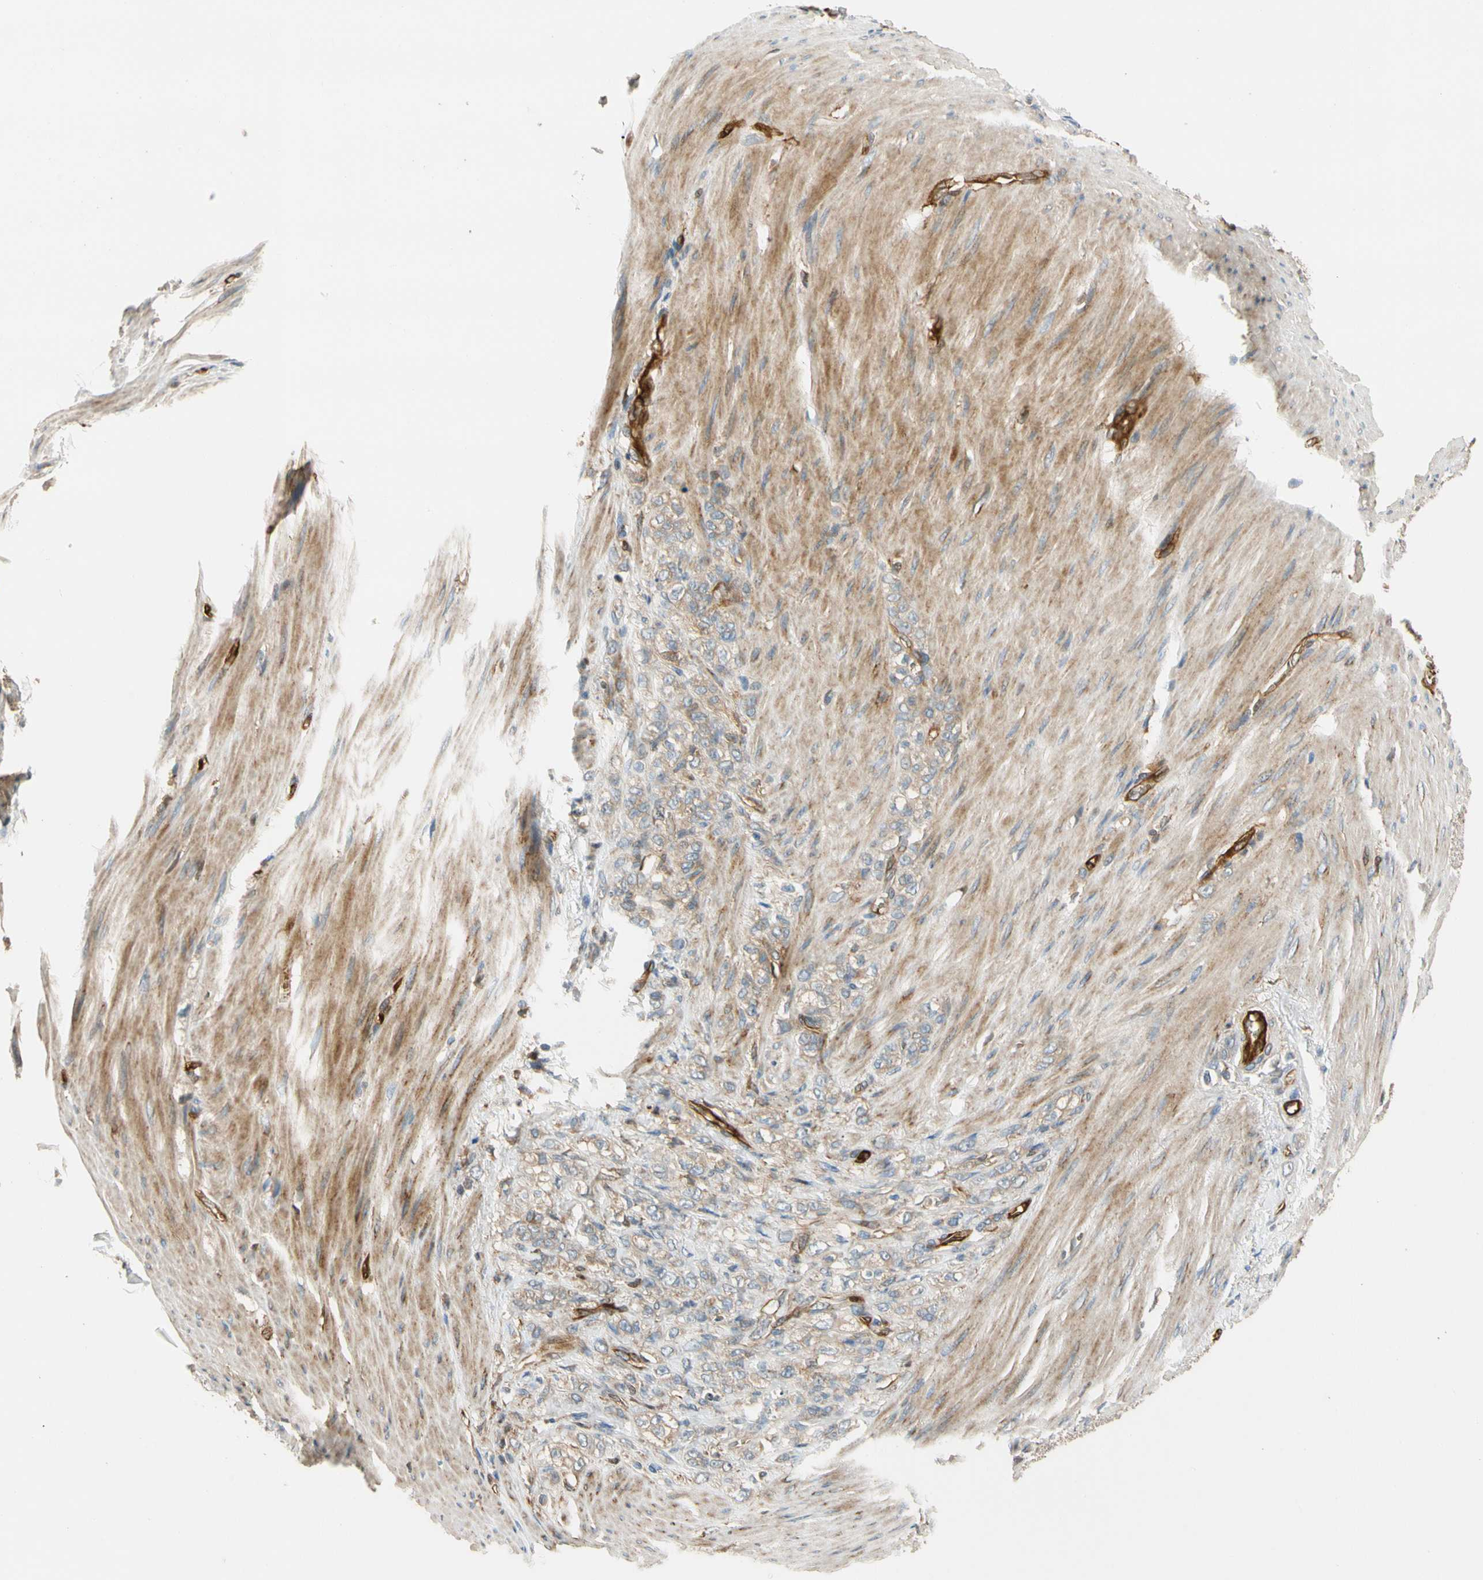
{"staining": {"intensity": "weak", "quantity": ">75%", "location": "cytoplasmic/membranous"}, "tissue": "stomach cancer", "cell_type": "Tumor cells", "image_type": "cancer", "snomed": [{"axis": "morphology", "description": "Adenocarcinoma, NOS"}, {"axis": "topography", "description": "Stomach"}], "caption": "A brown stain highlights weak cytoplasmic/membranous expression of a protein in adenocarcinoma (stomach) tumor cells.", "gene": "PARP14", "patient": {"sex": "male", "age": 82}}